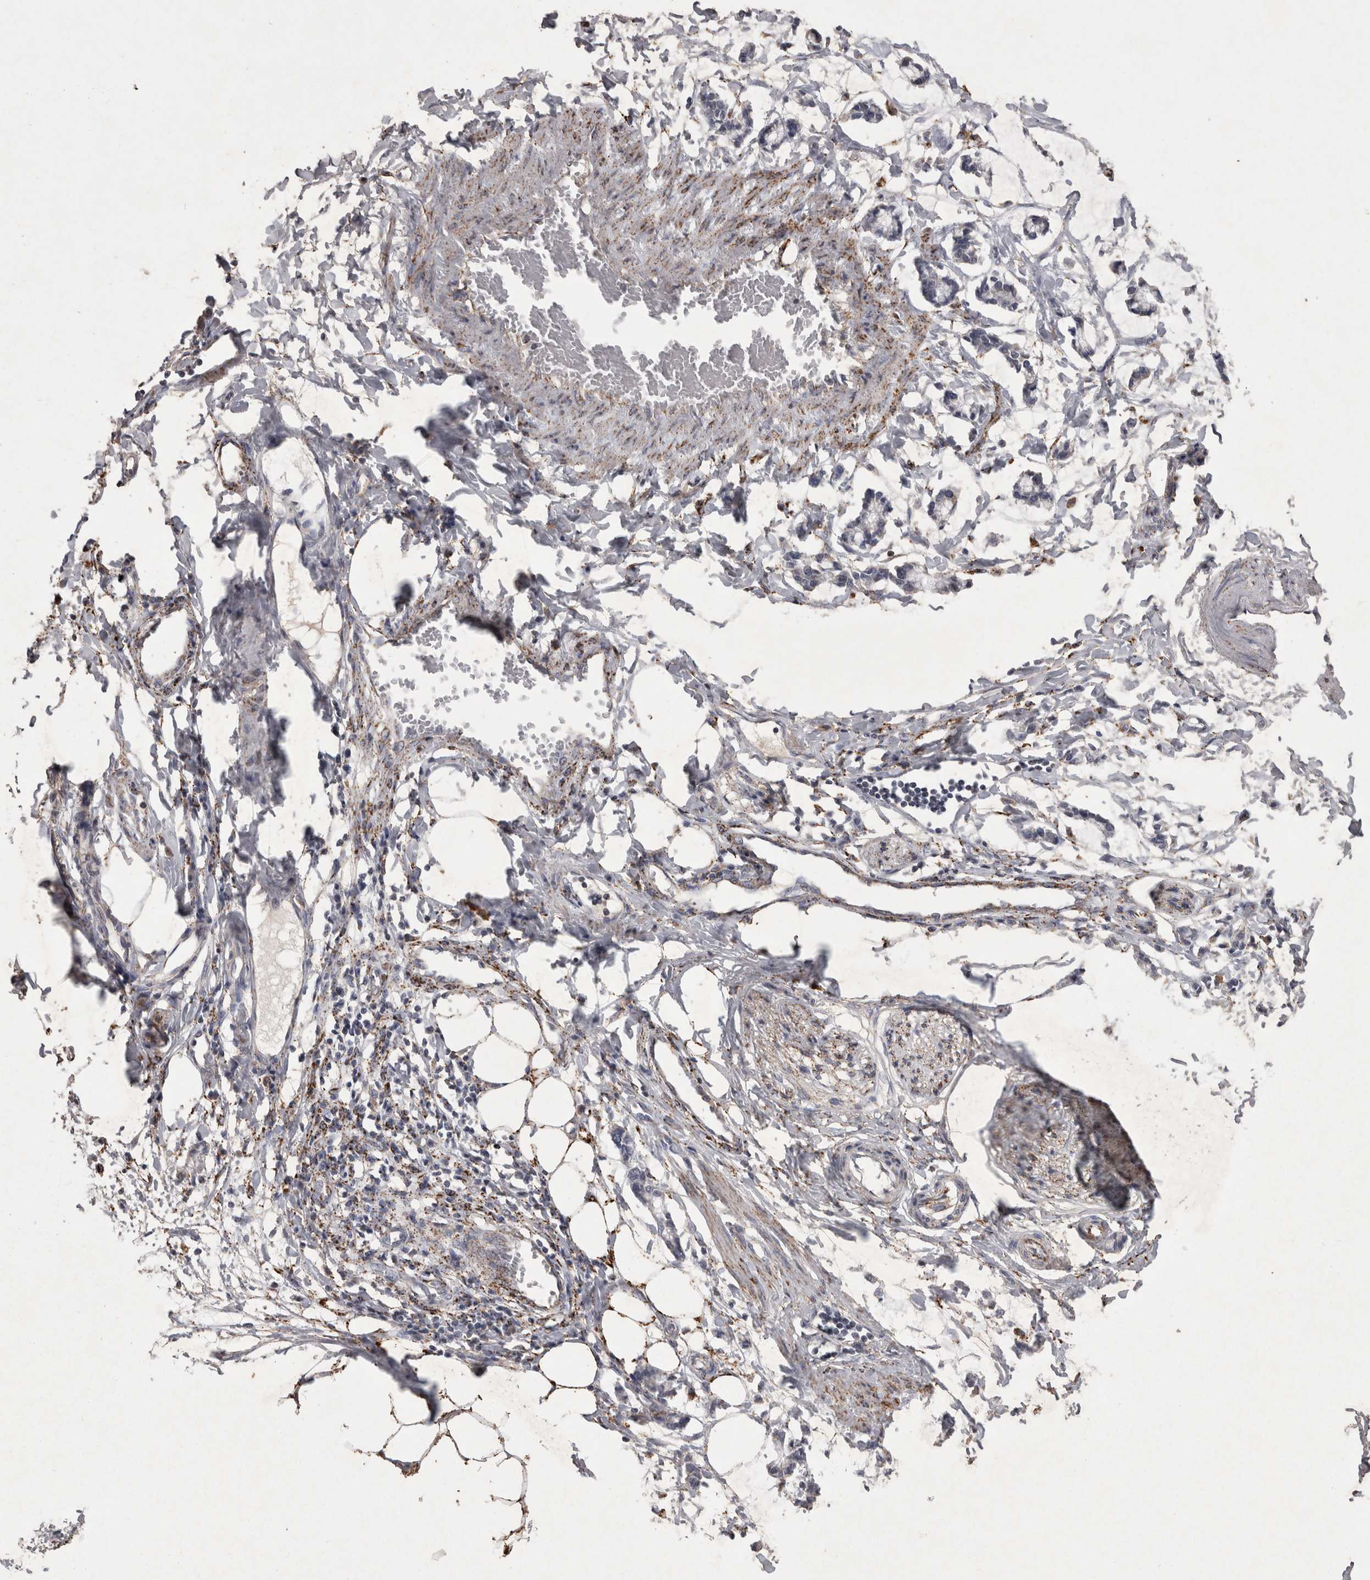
{"staining": {"intensity": "negative", "quantity": "none", "location": "none"}, "tissue": "adipose tissue", "cell_type": "Adipocytes", "image_type": "normal", "snomed": [{"axis": "morphology", "description": "Normal tissue, NOS"}, {"axis": "morphology", "description": "Adenocarcinoma, NOS"}, {"axis": "topography", "description": "Colon"}, {"axis": "topography", "description": "Peripheral nerve tissue"}], "caption": "A photomicrograph of human adipose tissue is negative for staining in adipocytes. (DAB (3,3'-diaminobenzidine) immunohistochemistry (IHC) with hematoxylin counter stain).", "gene": "DKK3", "patient": {"sex": "male", "age": 14}}